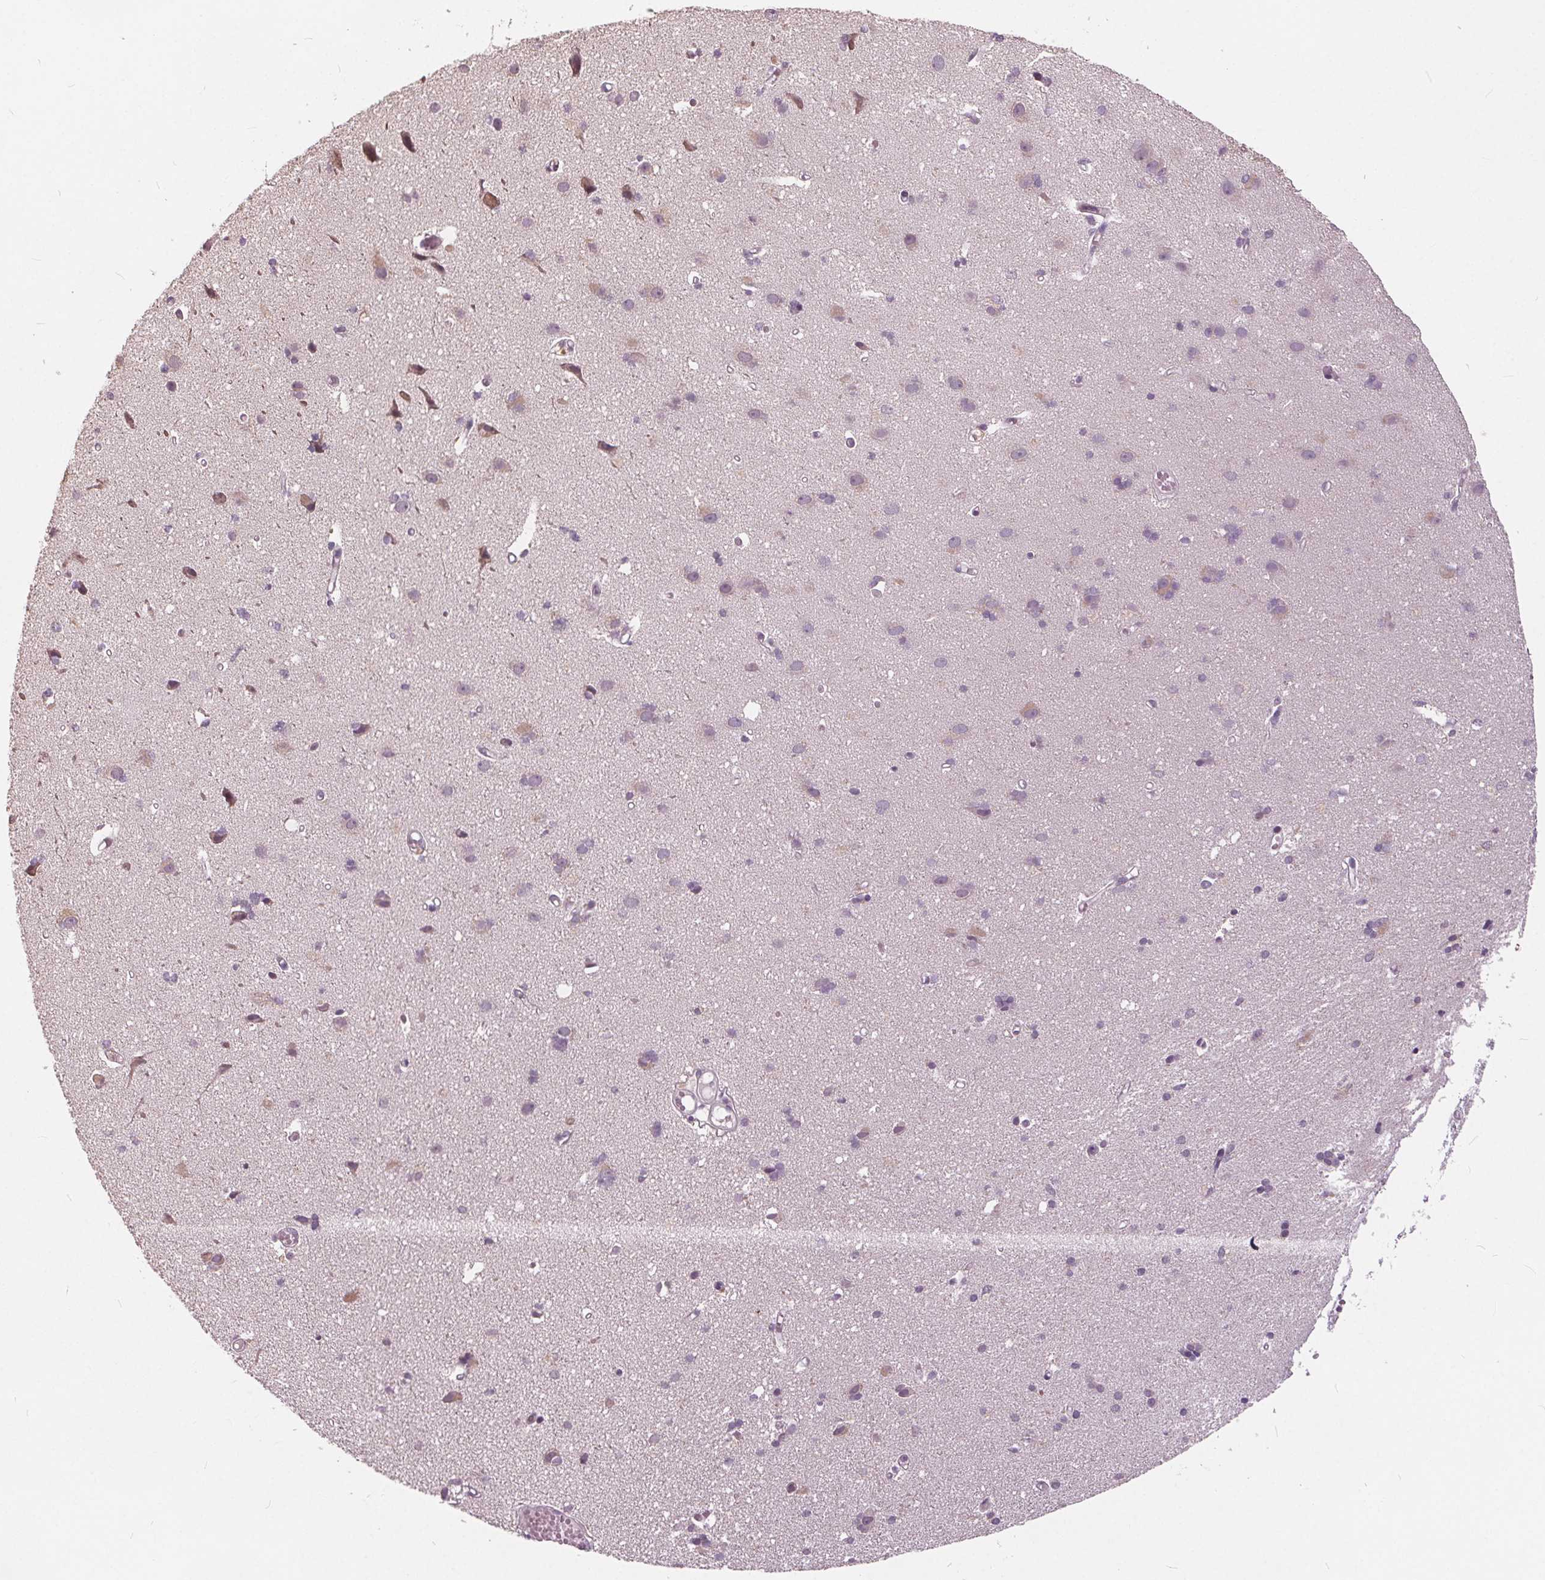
{"staining": {"intensity": "negative", "quantity": "none", "location": "none"}, "tissue": "cerebral cortex", "cell_type": "Endothelial cells", "image_type": "normal", "snomed": [{"axis": "morphology", "description": "Normal tissue, NOS"}, {"axis": "morphology", "description": "Glioma, malignant, High grade"}, {"axis": "topography", "description": "Cerebral cortex"}], "caption": "IHC of benign human cerebral cortex reveals no staining in endothelial cells. Nuclei are stained in blue.", "gene": "HIF1AN", "patient": {"sex": "male", "age": 71}}